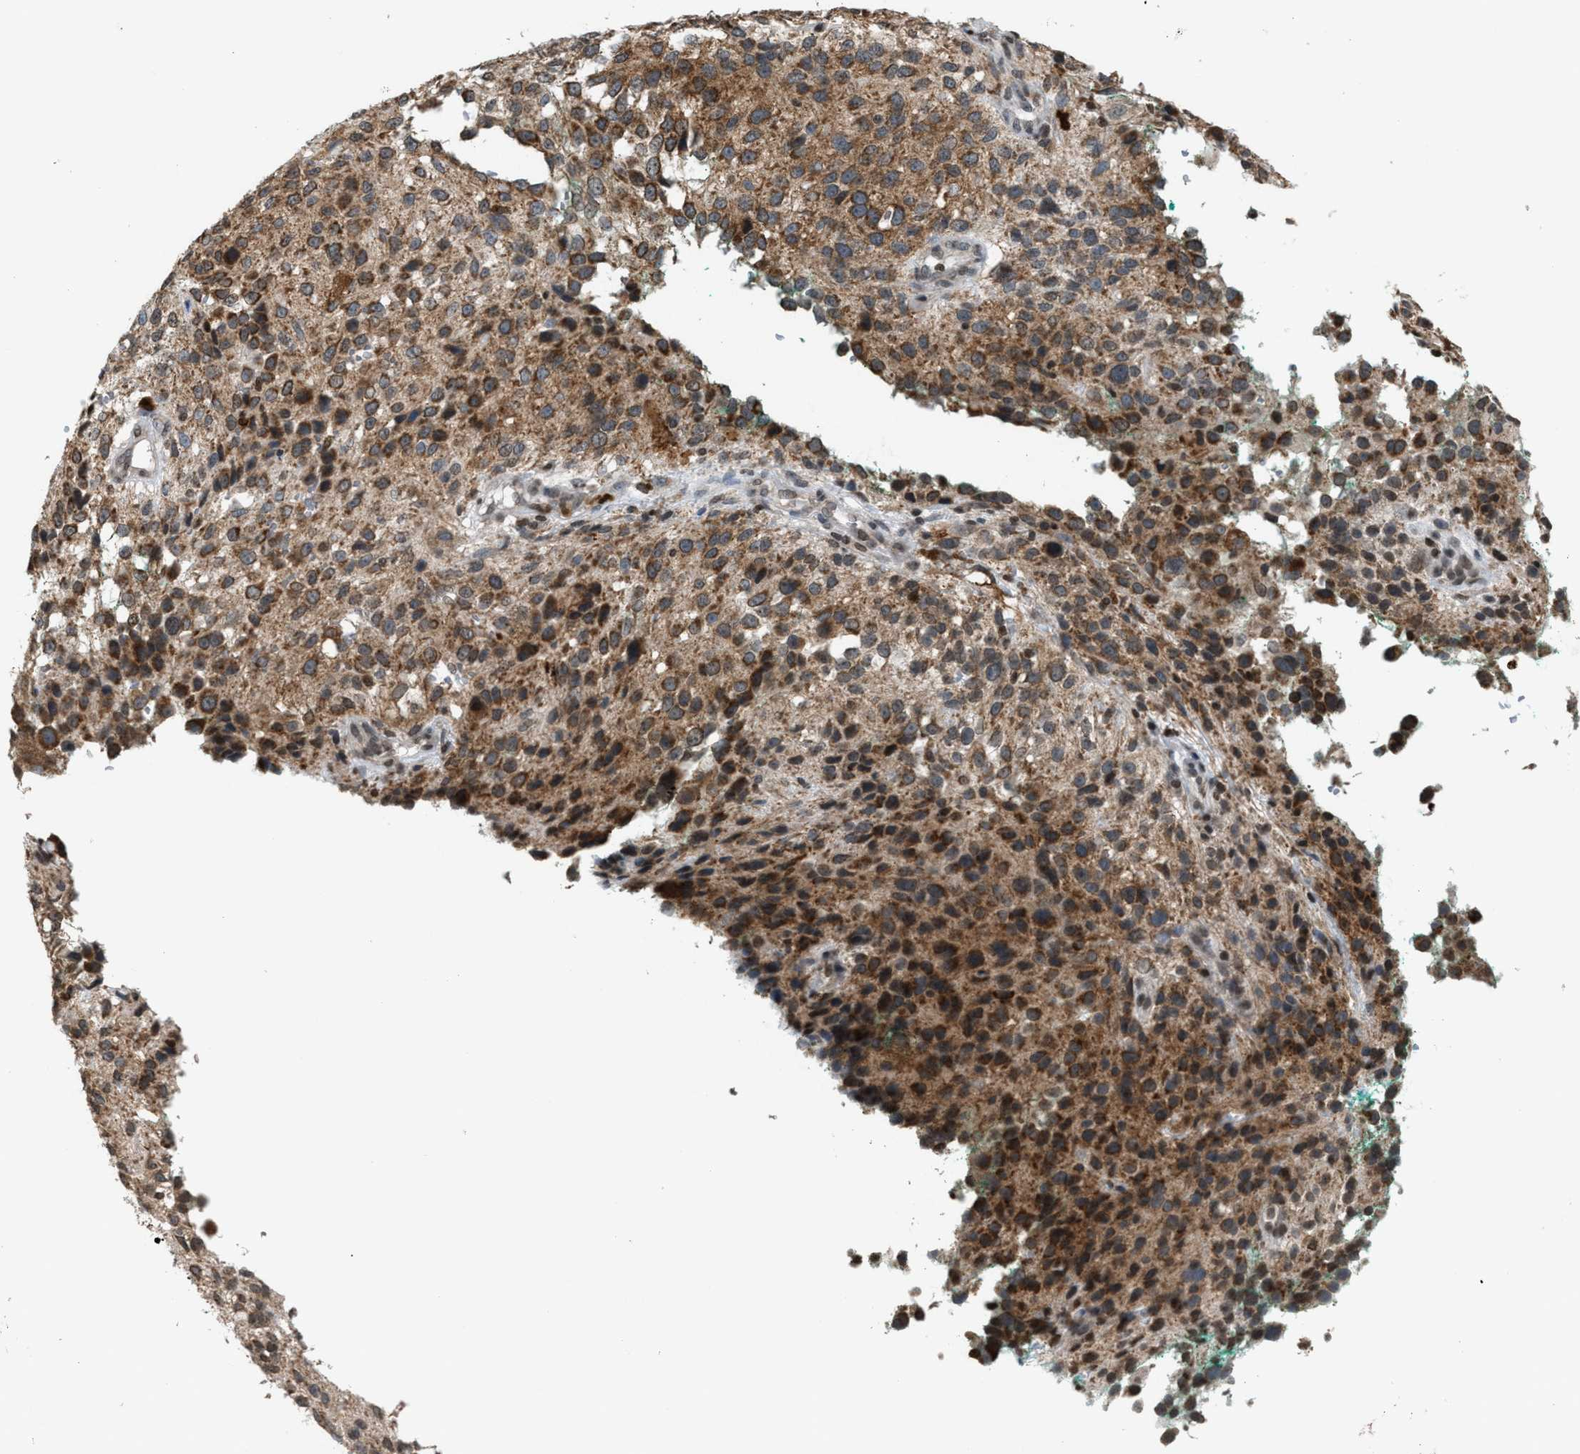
{"staining": {"intensity": "moderate", "quantity": ">75%", "location": "cytoplasmic/membranous"}, "tissue": "melanoma", "cell_type": "Tumor cells", "image_type": "cancer", "snomed": [{"axis": "morphology", "description": "Necrosis, NOS"}, {"axis": "morphology", "description": "Malignant melanoma, NOS"}, {"axis": "topography", "description": "Skin"}], "caption": "IHC of malignant melanoma reveals medium levels of moderate cytoplasmic/membranous staining in about >75% of tumor cells.", "gene": "PRUNE2", "patient": {"sex": "female", "age": 87}}